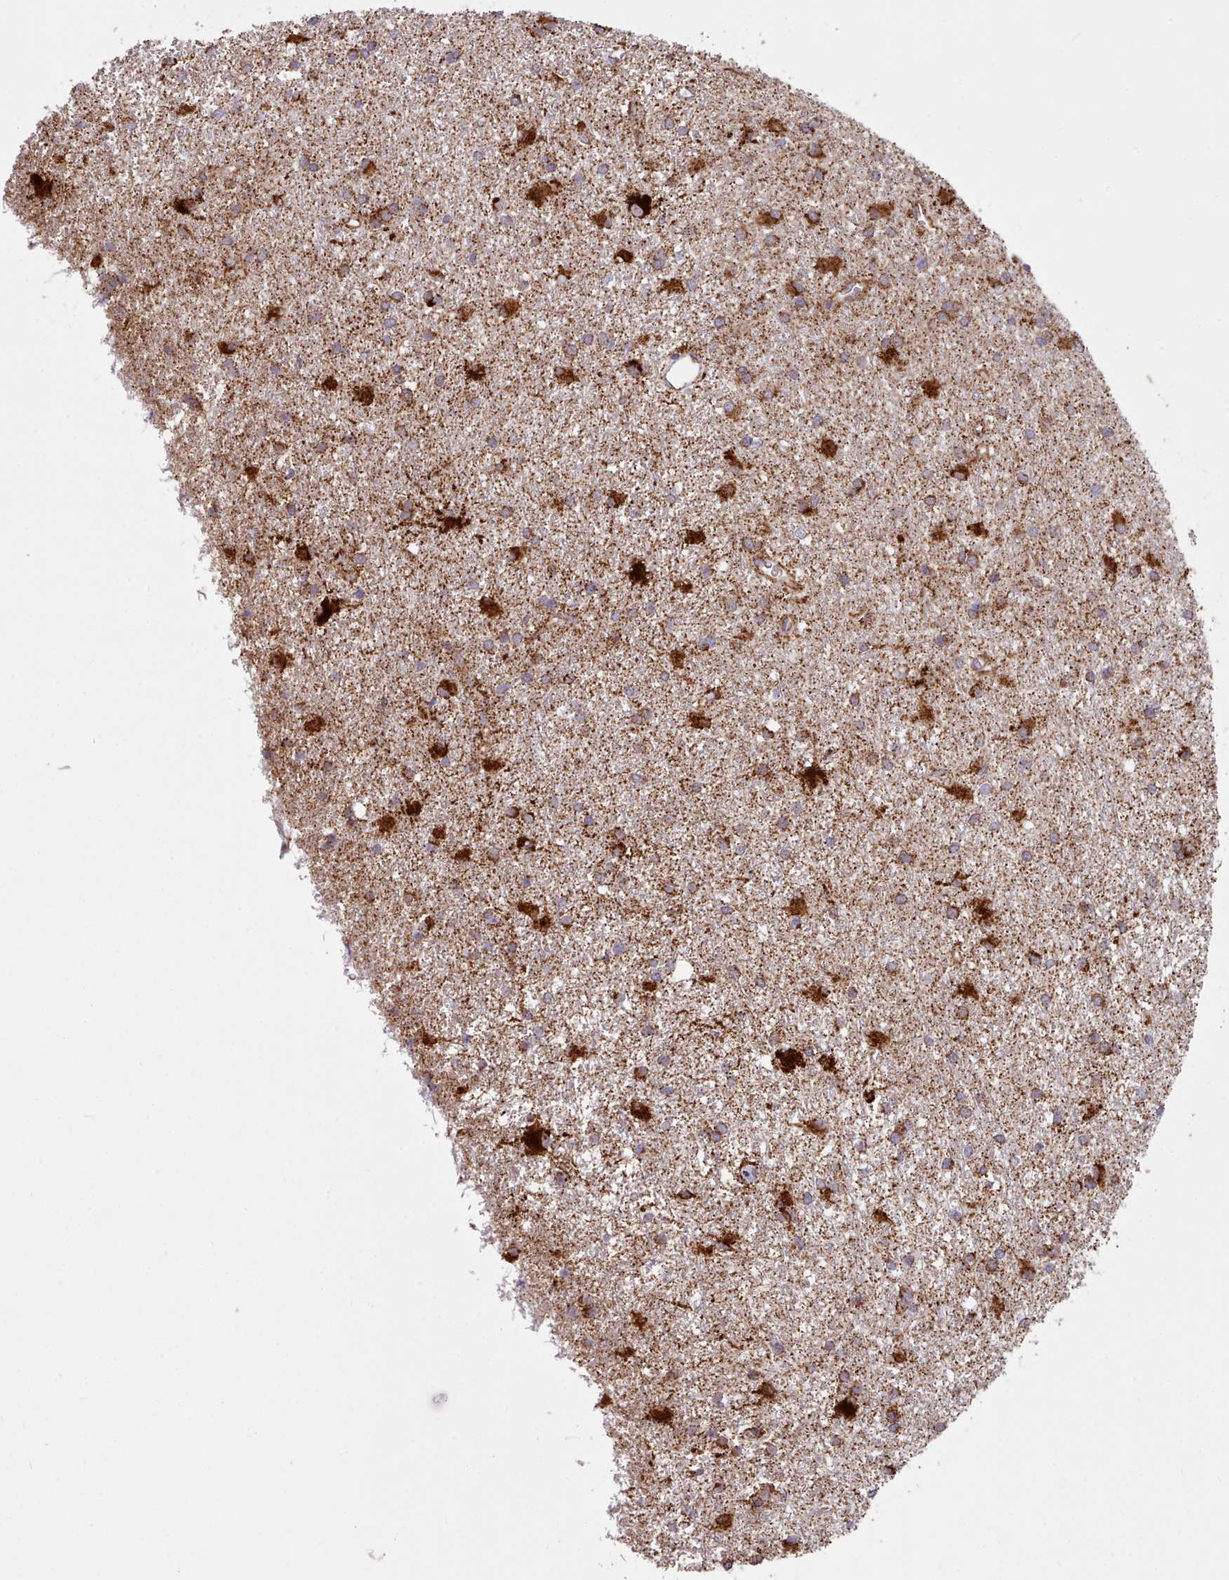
{"staining": {"intensity": "moderate", "quantity": ">75%", "location": "cytoplasmic/membranous"}, "tissue": "glioma", "cell_type": "Tumor cells", "image_type": "cancer", "snomed": [{"axis": "morphology", "description": "Glioma, malignant, High grade"}, {"axis": "topography", "description": "Brain"}], "caption": "Immunohistochemical staining of human glioma shows medium levels of moderate cytoplasmic/membranous protein positivity in approximately >75% of tumor cells.", "gene": "HSDL2", "patient": {"sex": "female", "age": 50}}